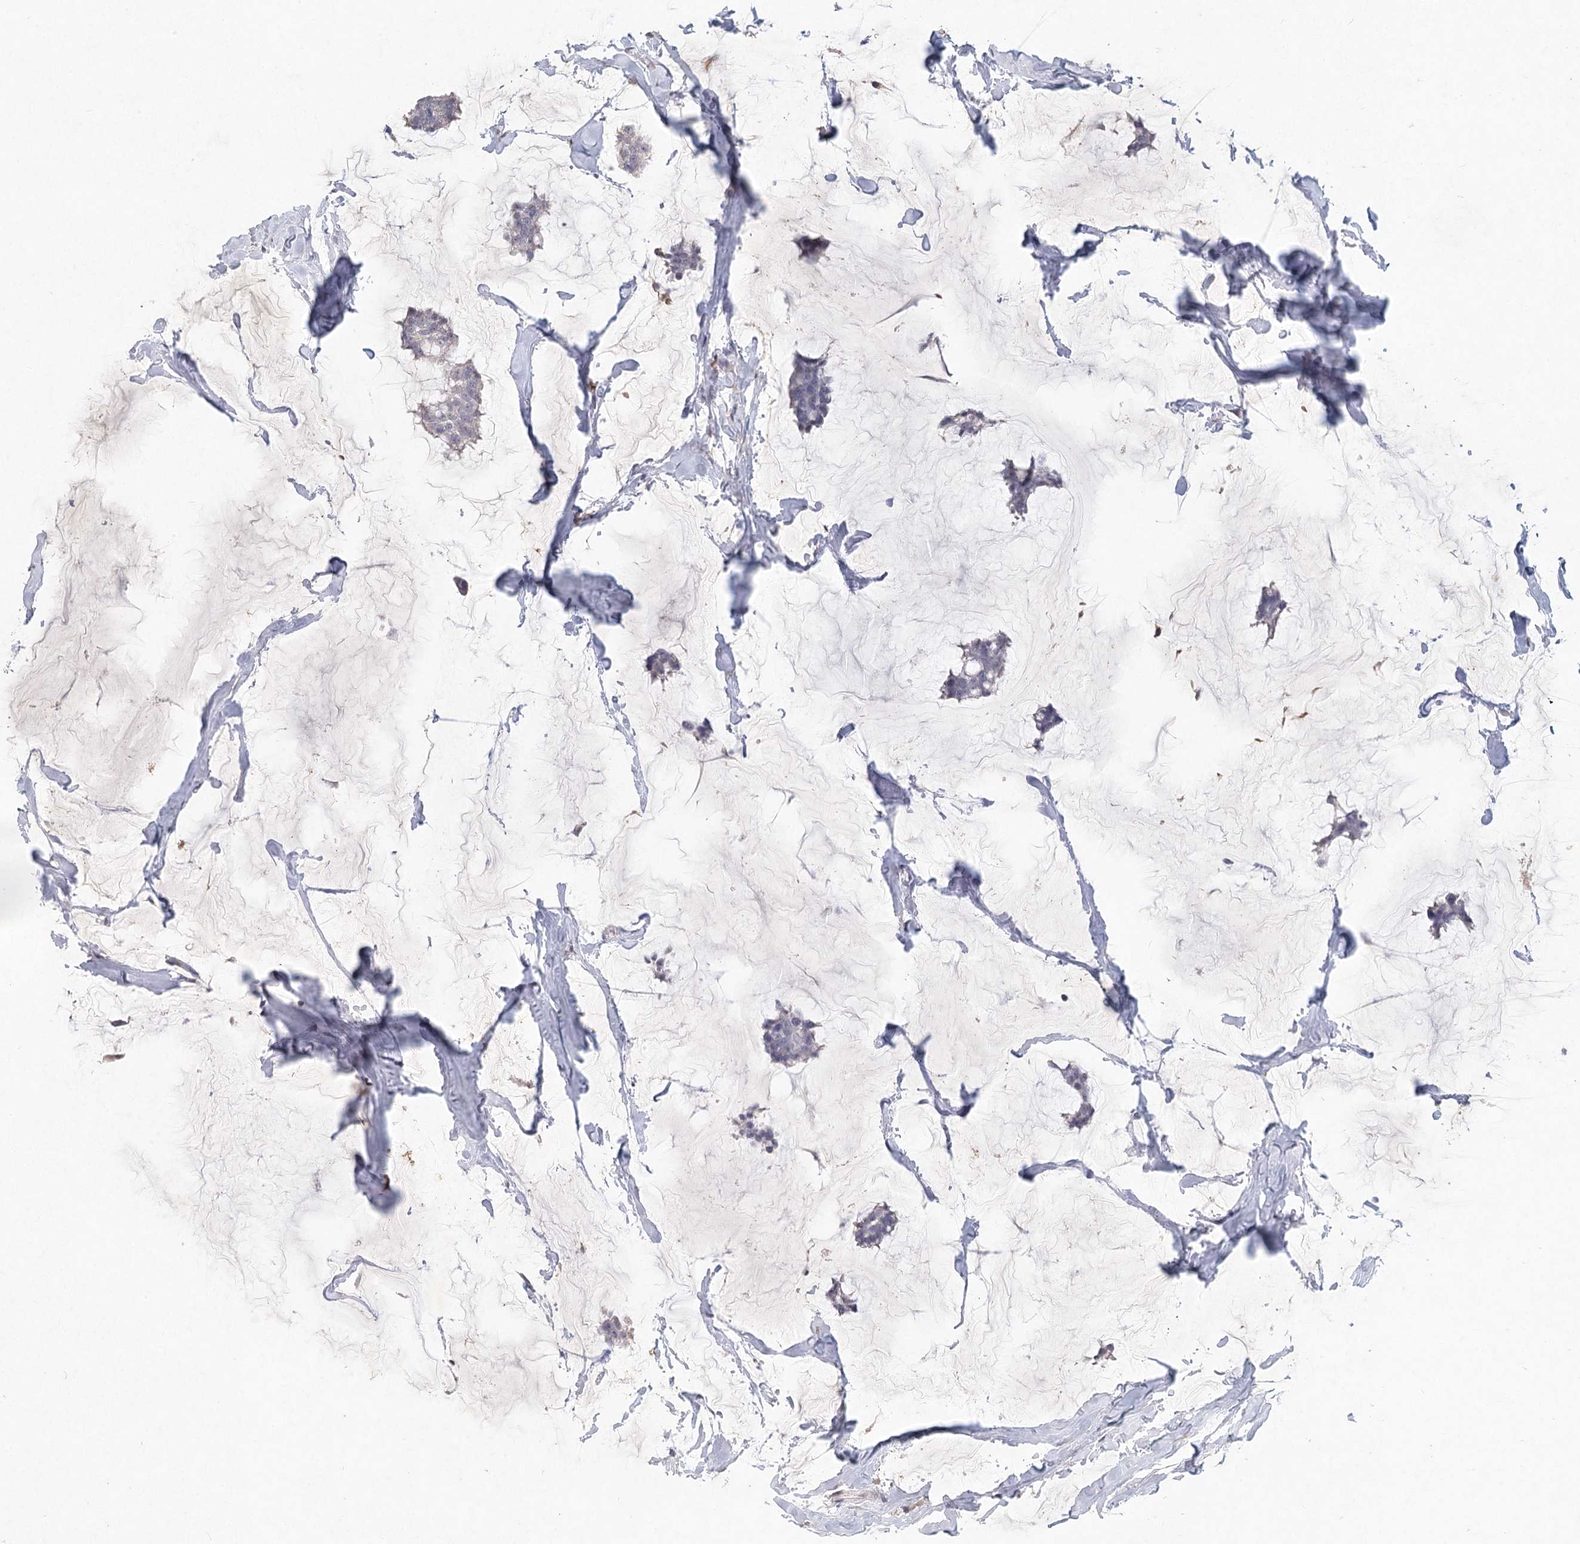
{"staining": {"intensity": "negative", "quantity": "none", "location": "none"}, "tissue": "breast cancer", "cell_type": "Tumor cells", "image_type": "cancer", "snomed": [{"axis": "morphology", "description": "Duct carcinoma"}, {"axis": "topography", "description": "Breast"}], "caption": "Image shows no significant protein staining in tumor cells of breast cancer (infiltrating ductal carcinoma). The staining is performed using DAB (3,3'-diaminobenzidine) brown chromogen with nuclei counter-stained in using hematoxylin.", "gene": "ARSI", "patient": {"sex": "female", "age": 93}}